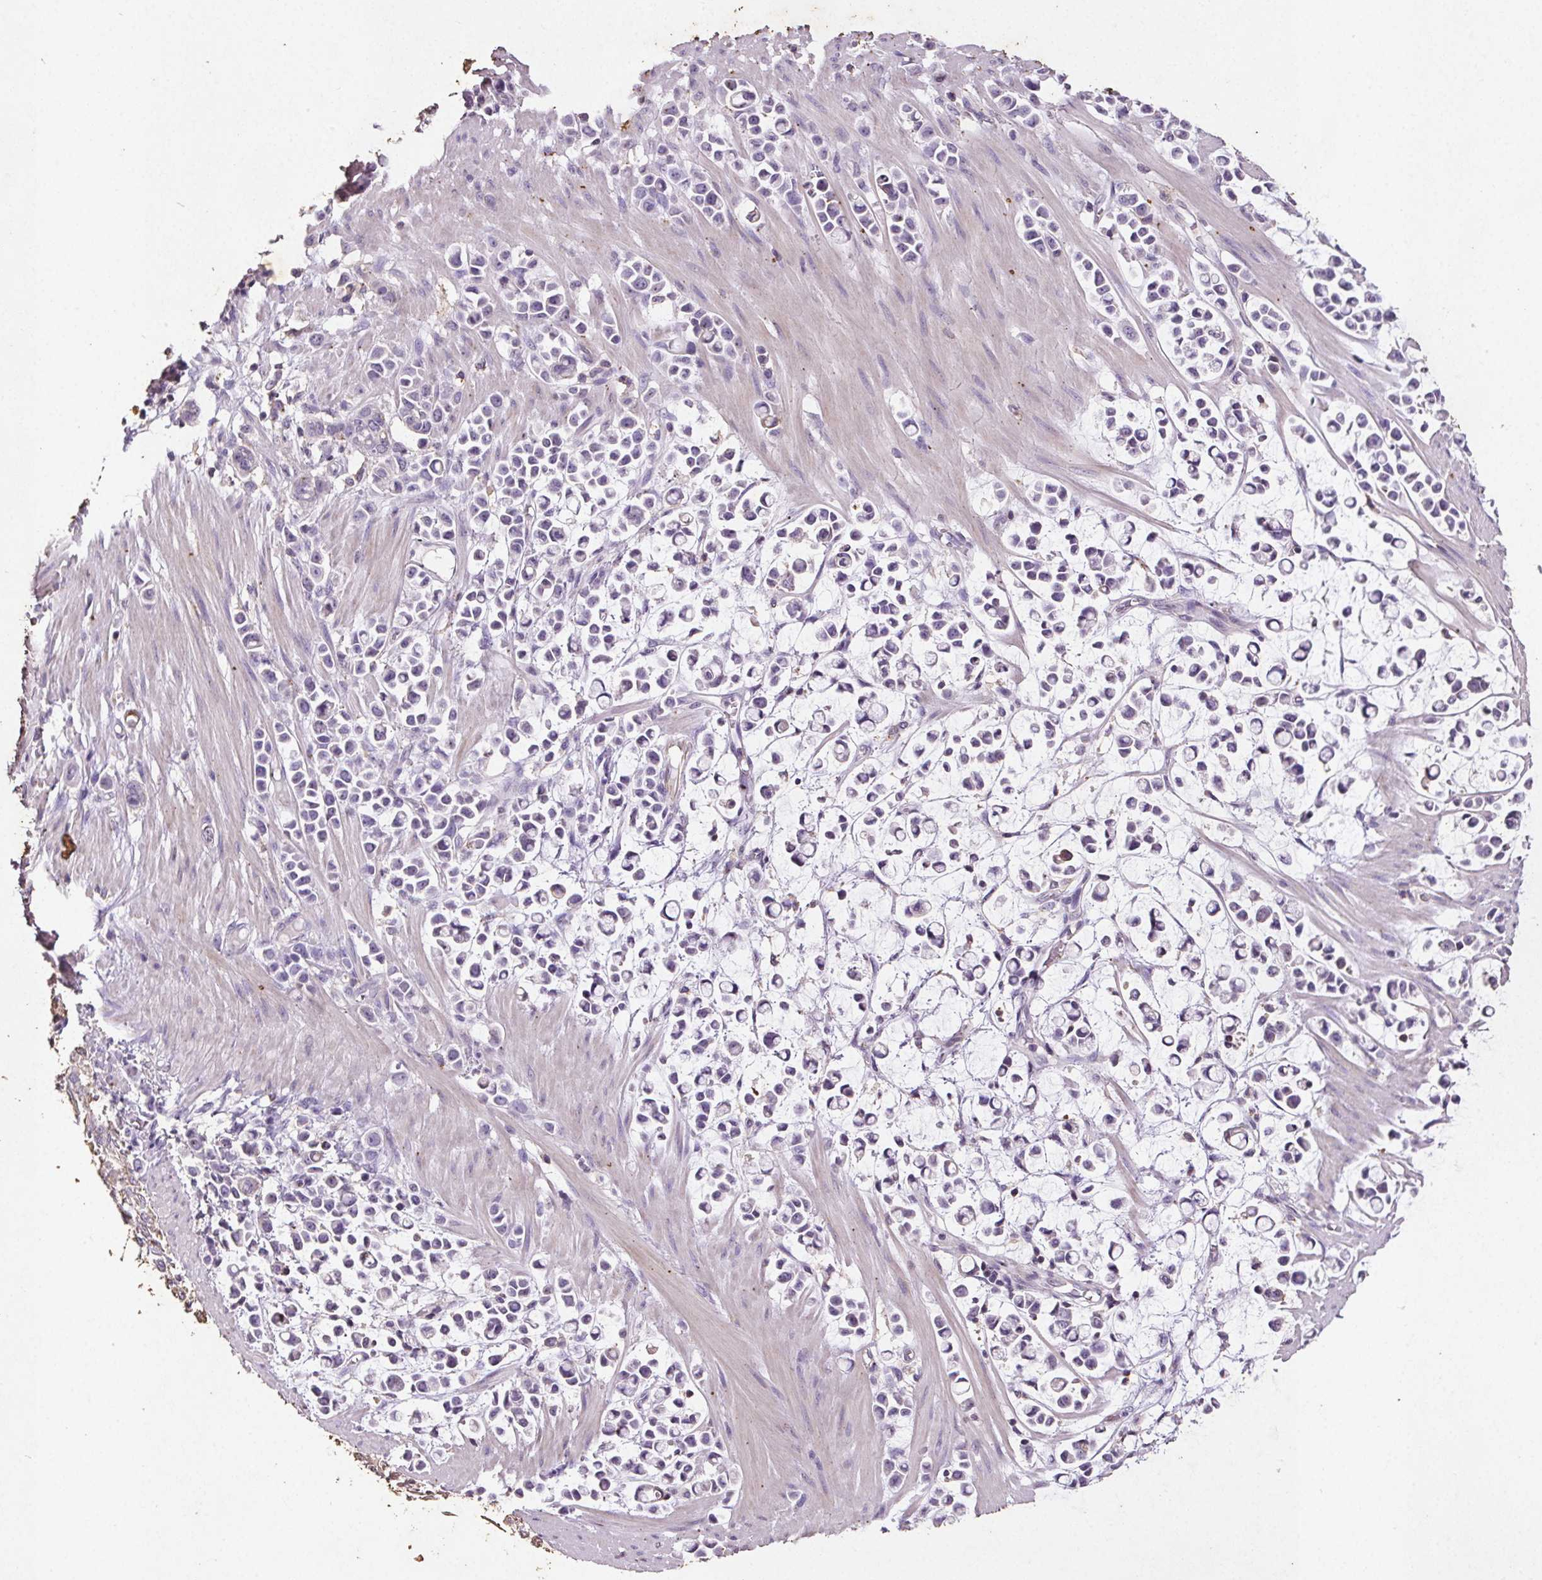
{"staining": {"intensity": "negative", "quantity": "none", "location": "none"}, "tissue": "stomach cancer", "cell_type": "Tumor cells", "image_type": "cancer", "snomed": [{"axis": "morphology", "description": "Adenocarcinoma, NOS"}, {"axis": "topography", "description": "Stomach"}], "caption": "Tumor cells show no significant staining in stomach adenocarcinoma.", "gene": "C19orf84", "patient": {"sex": "male", "age": 82}}